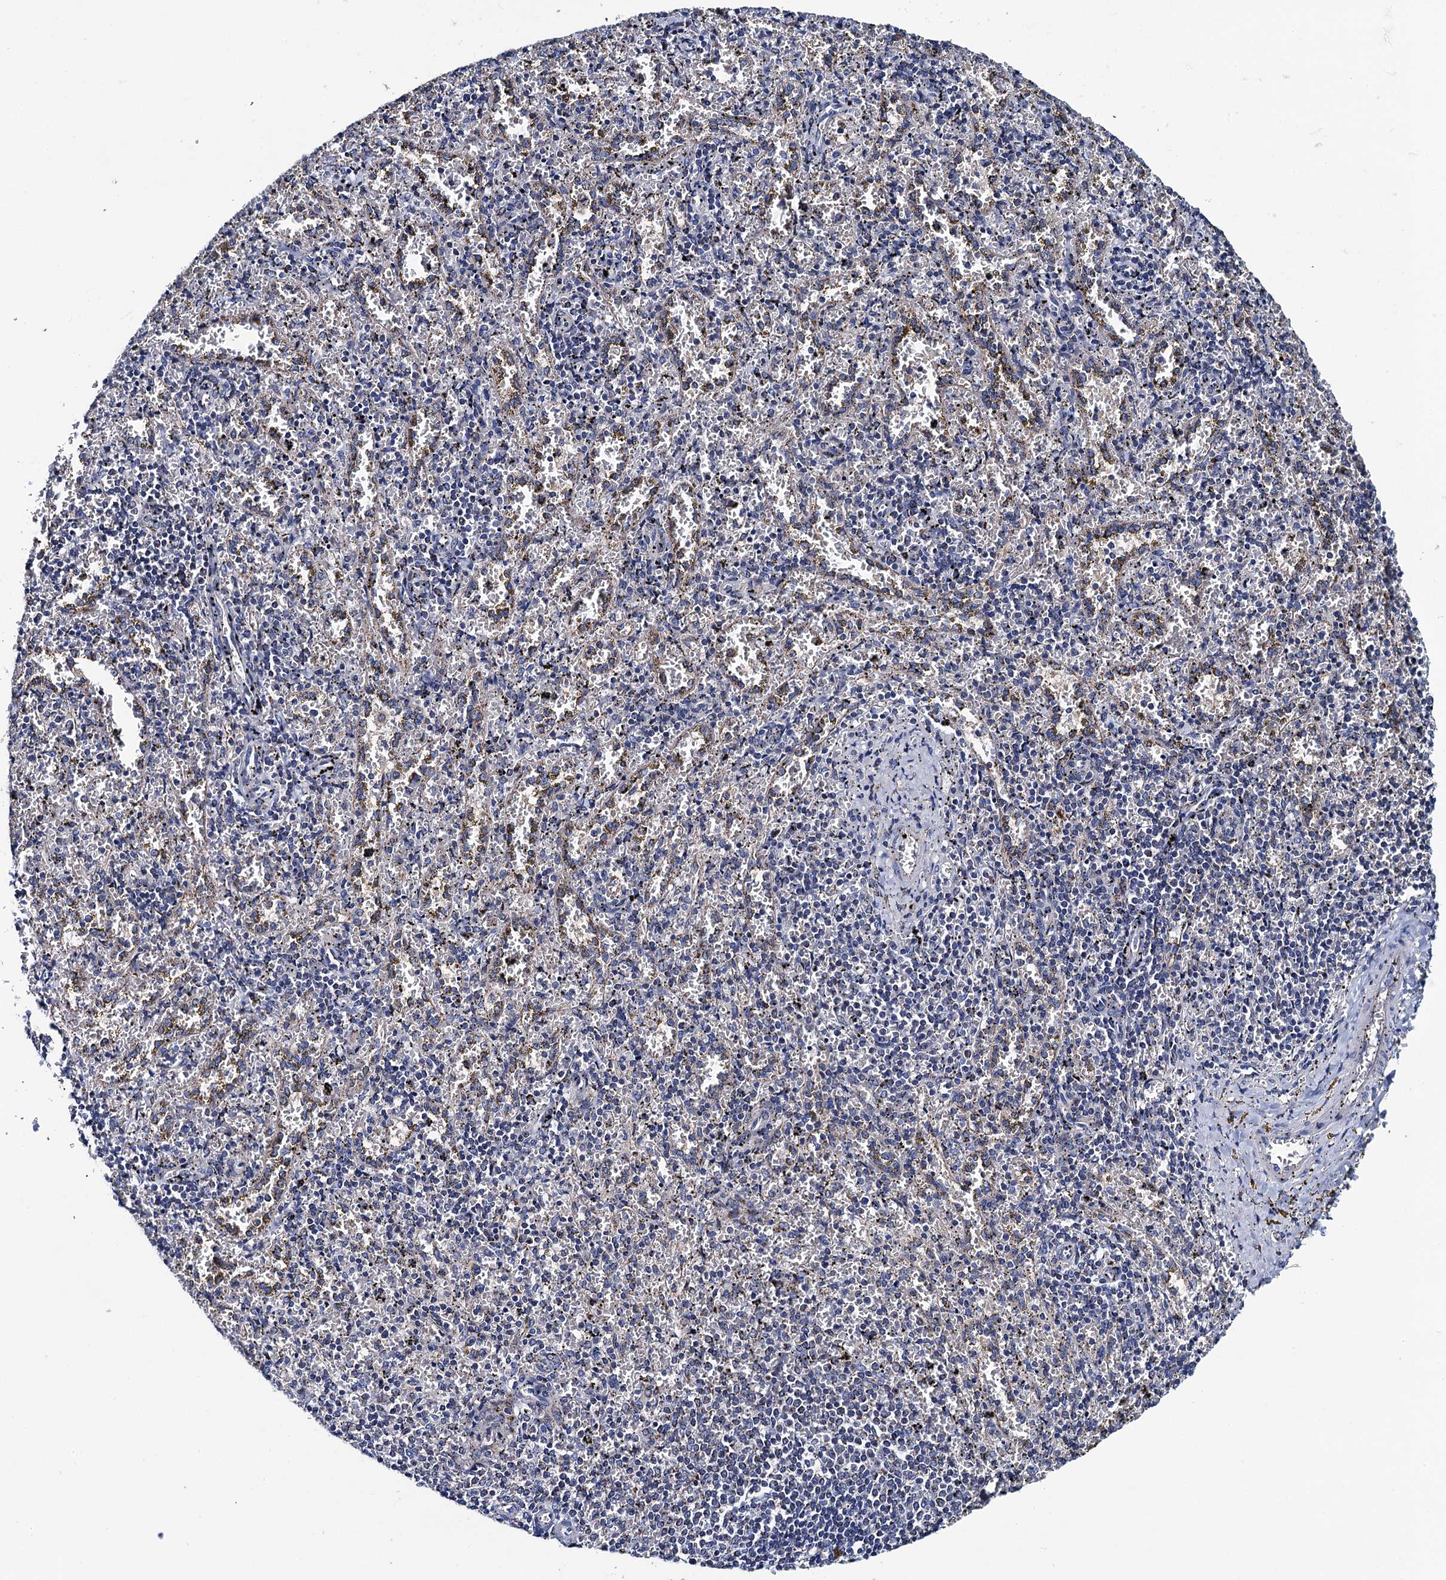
{"staining": {"intensity": "negative", "quantity": "none", "location": "none"}, "tissue": "spleen", "cell_type": "Cells in red pulp", "image_type": "normal", "snomed": [{"axis": "morphology", "description": "Normal tissue, NOS"}, {"axis": "topography", "description": "Spleen"}], "caption": "Immunohistochemistry of unremarkable human spleen exhibits no positivity in cells in red pulp.", "gene": "PTCD3", "patient": {"sex": "male", "age": 11}}